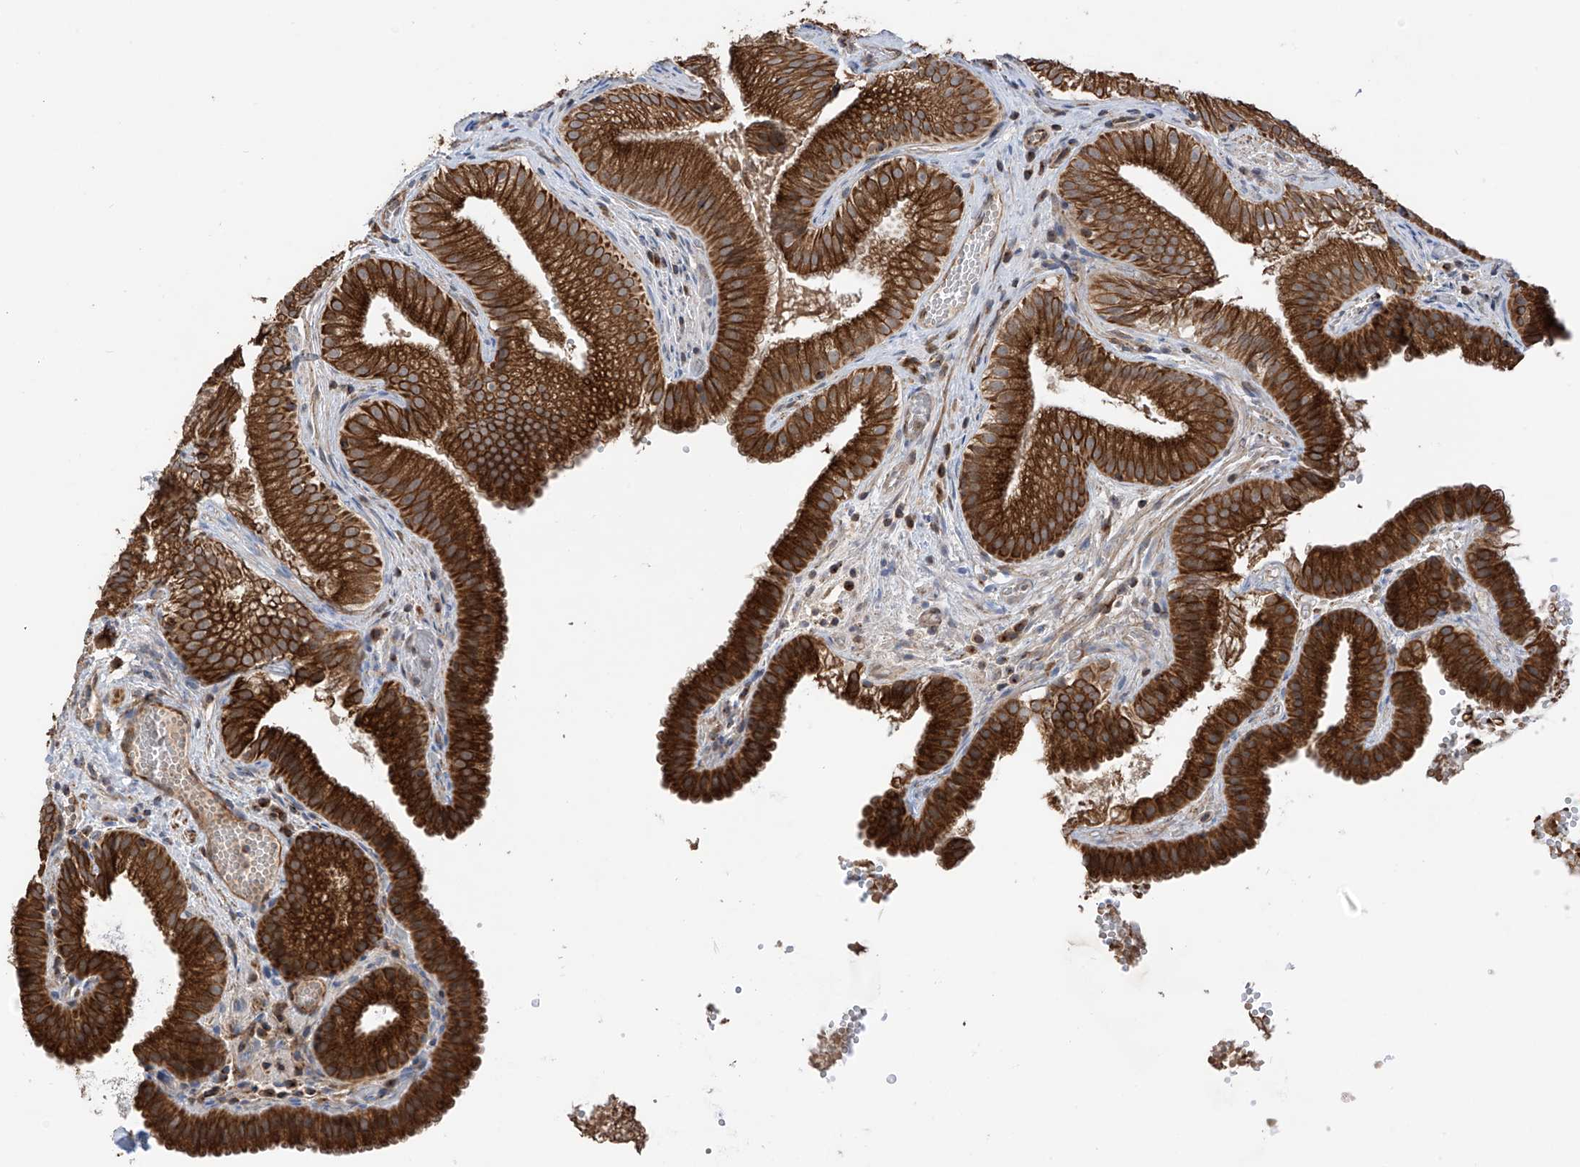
{"staining": {"intensity": "strong", "quantity": ">75%", "location": "cytoplasmic/membranous"}, "tissue": "gallbladder", "cell_type": "Glandular cells", "image_type": "normal", "snomed": [{"axis": "morphology", "description": "Normal tissue, NOS"}, {"axis": "topography", "description": "Gallbladder"}], "caption": "Immunohistochemistry (IHC) of normal human gallbladder reveals high levels of strong cytoplasmic/membranous expression in approximately >75% of glandular cells. The staining is performed using DAB (3,3'-diaminobenzidine) brown chromogen to label protein expression. The nuclei are counter-stained blue using hematoxylin.", "gene": "RPAIN", "patient": {"sex": "female", "age": 30}}